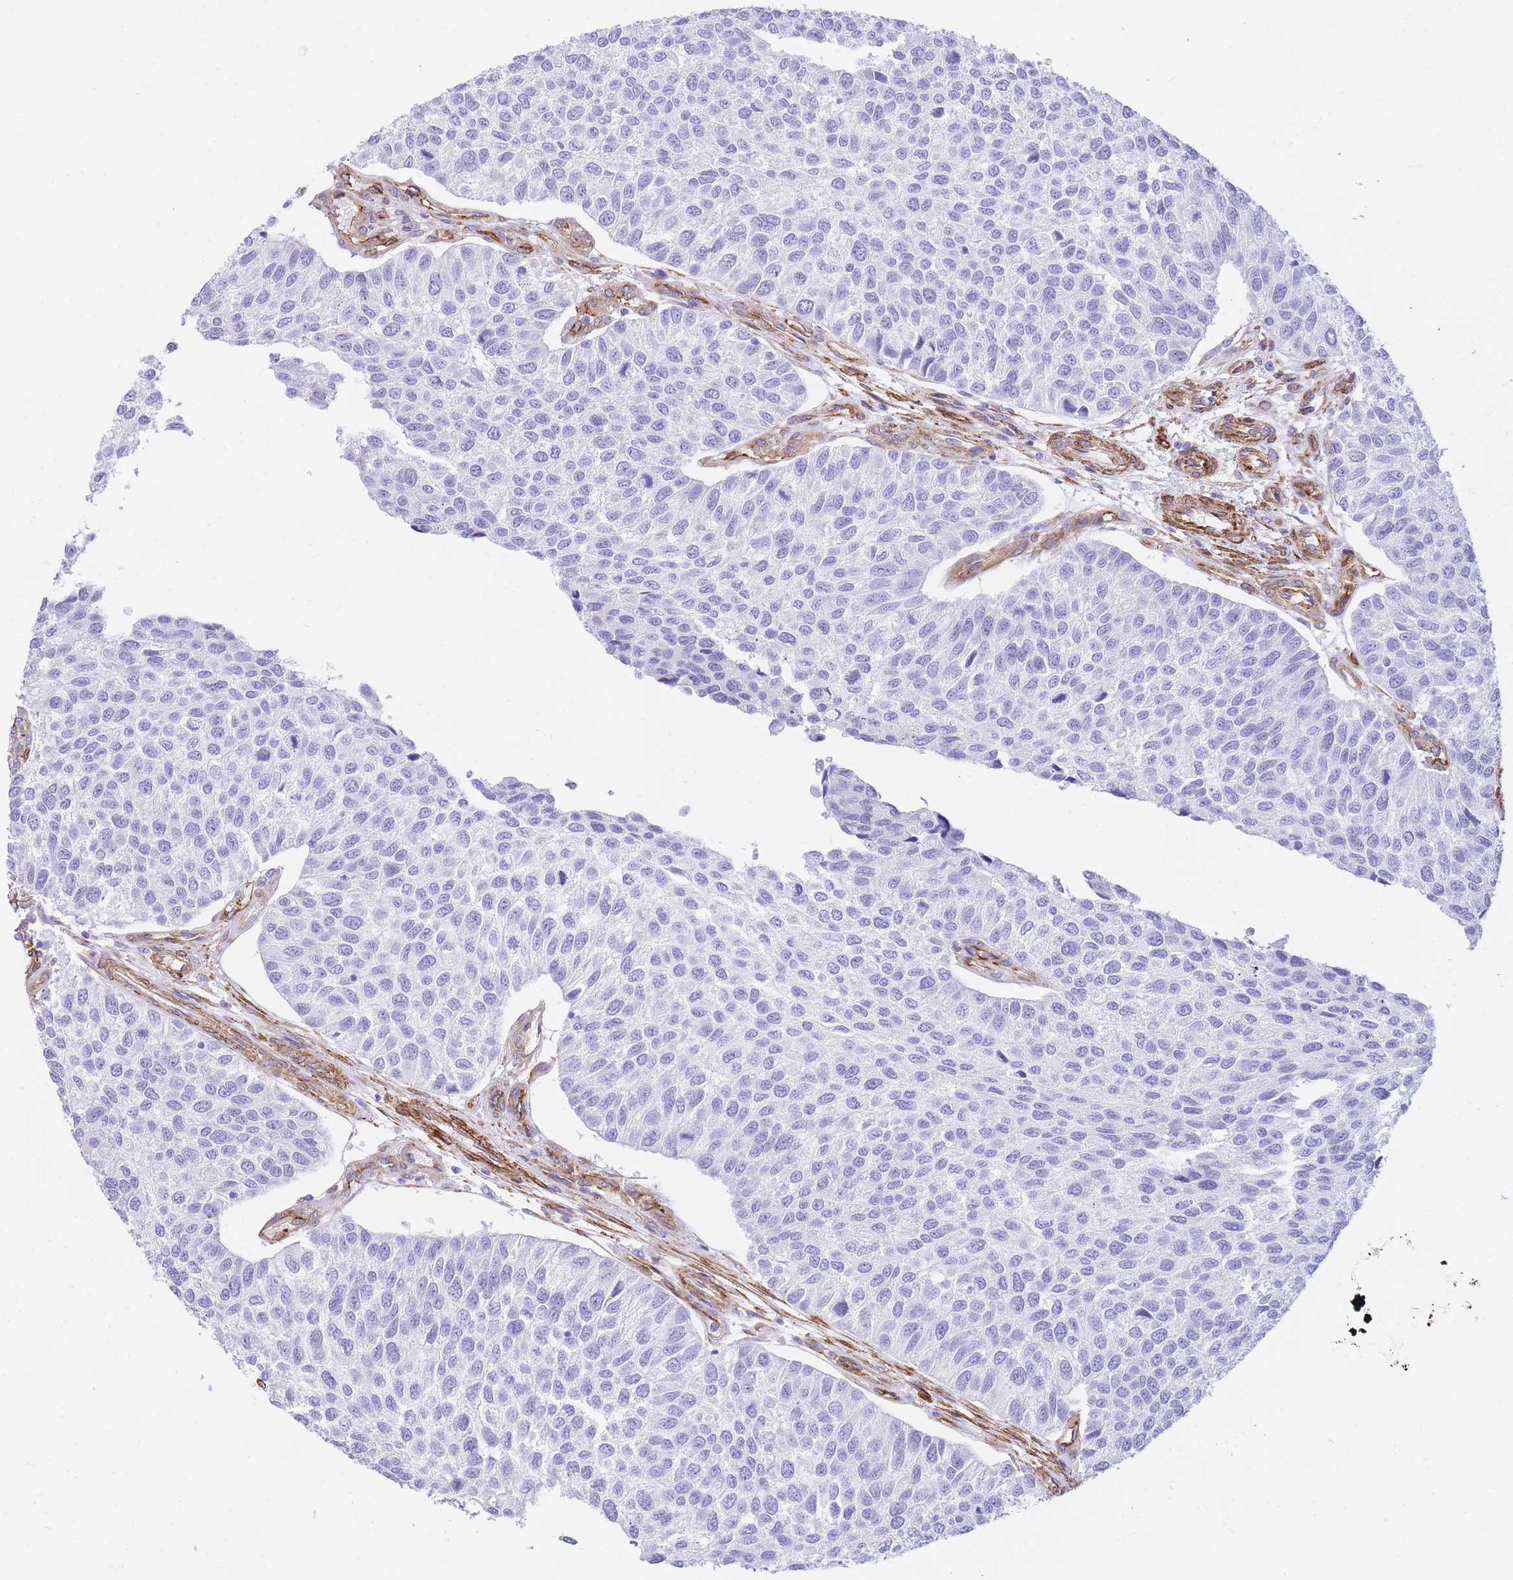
{"staining": {"intensity": "negative", "quantity": "none", "location": "none"}, "tissue": "urothelial cancer", "cell_type": "Tumor cells", "image_type": "cancer", "snomed": [{"axis": "morphology", "description": "Urothelial carcinoma, NOS"}, {"axis": "topography", "description": "Urinary bladder"}], "caption": "This histopathology image is of urothelial cancer stained with IHC to label a protein in brown with the nuclei are counter-stained blue. There is no staining in tumor cells.", "gene": "CAVIN1", "patient": {"sex": "male", "age": 55}}